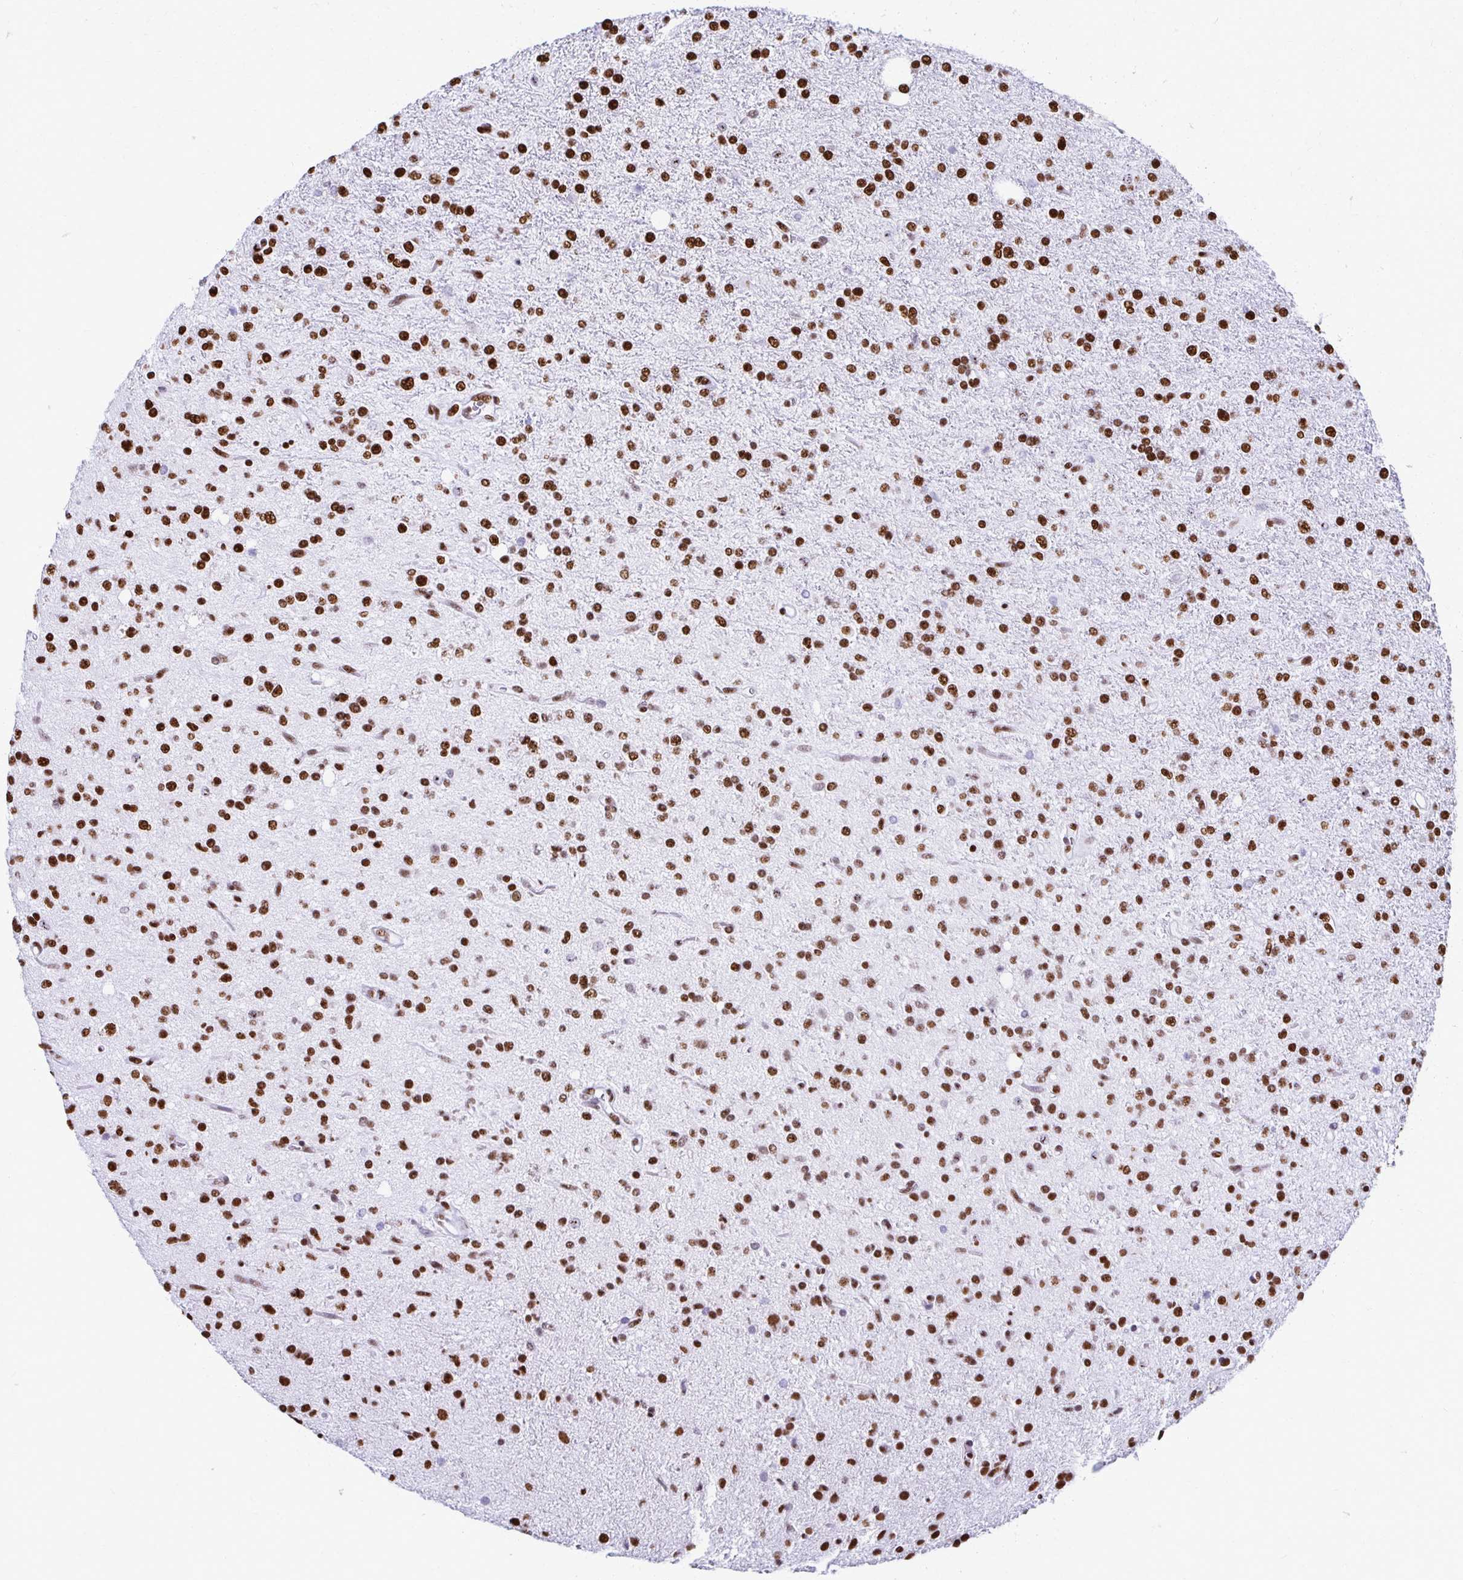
{"staining": {"intensity": "strong", "quantity": ">75%", "location": "nuclear"}, "tissue": "glioma", "cell_type": "Tumor cells", "image_type": "cancer", "snomed": [{"axis": "morphology", "description": "Glioma, malignant, Low grade"}, {"axis": "topography", "description": "Brain"}], "caption": "About >75% of tumor cells in human glioma demonstrate strong nuclear protein positivity as visualized by brown immunohistochemical staining.", "gene": "NONO", "patient": {"sex": "female", "age": 33}}